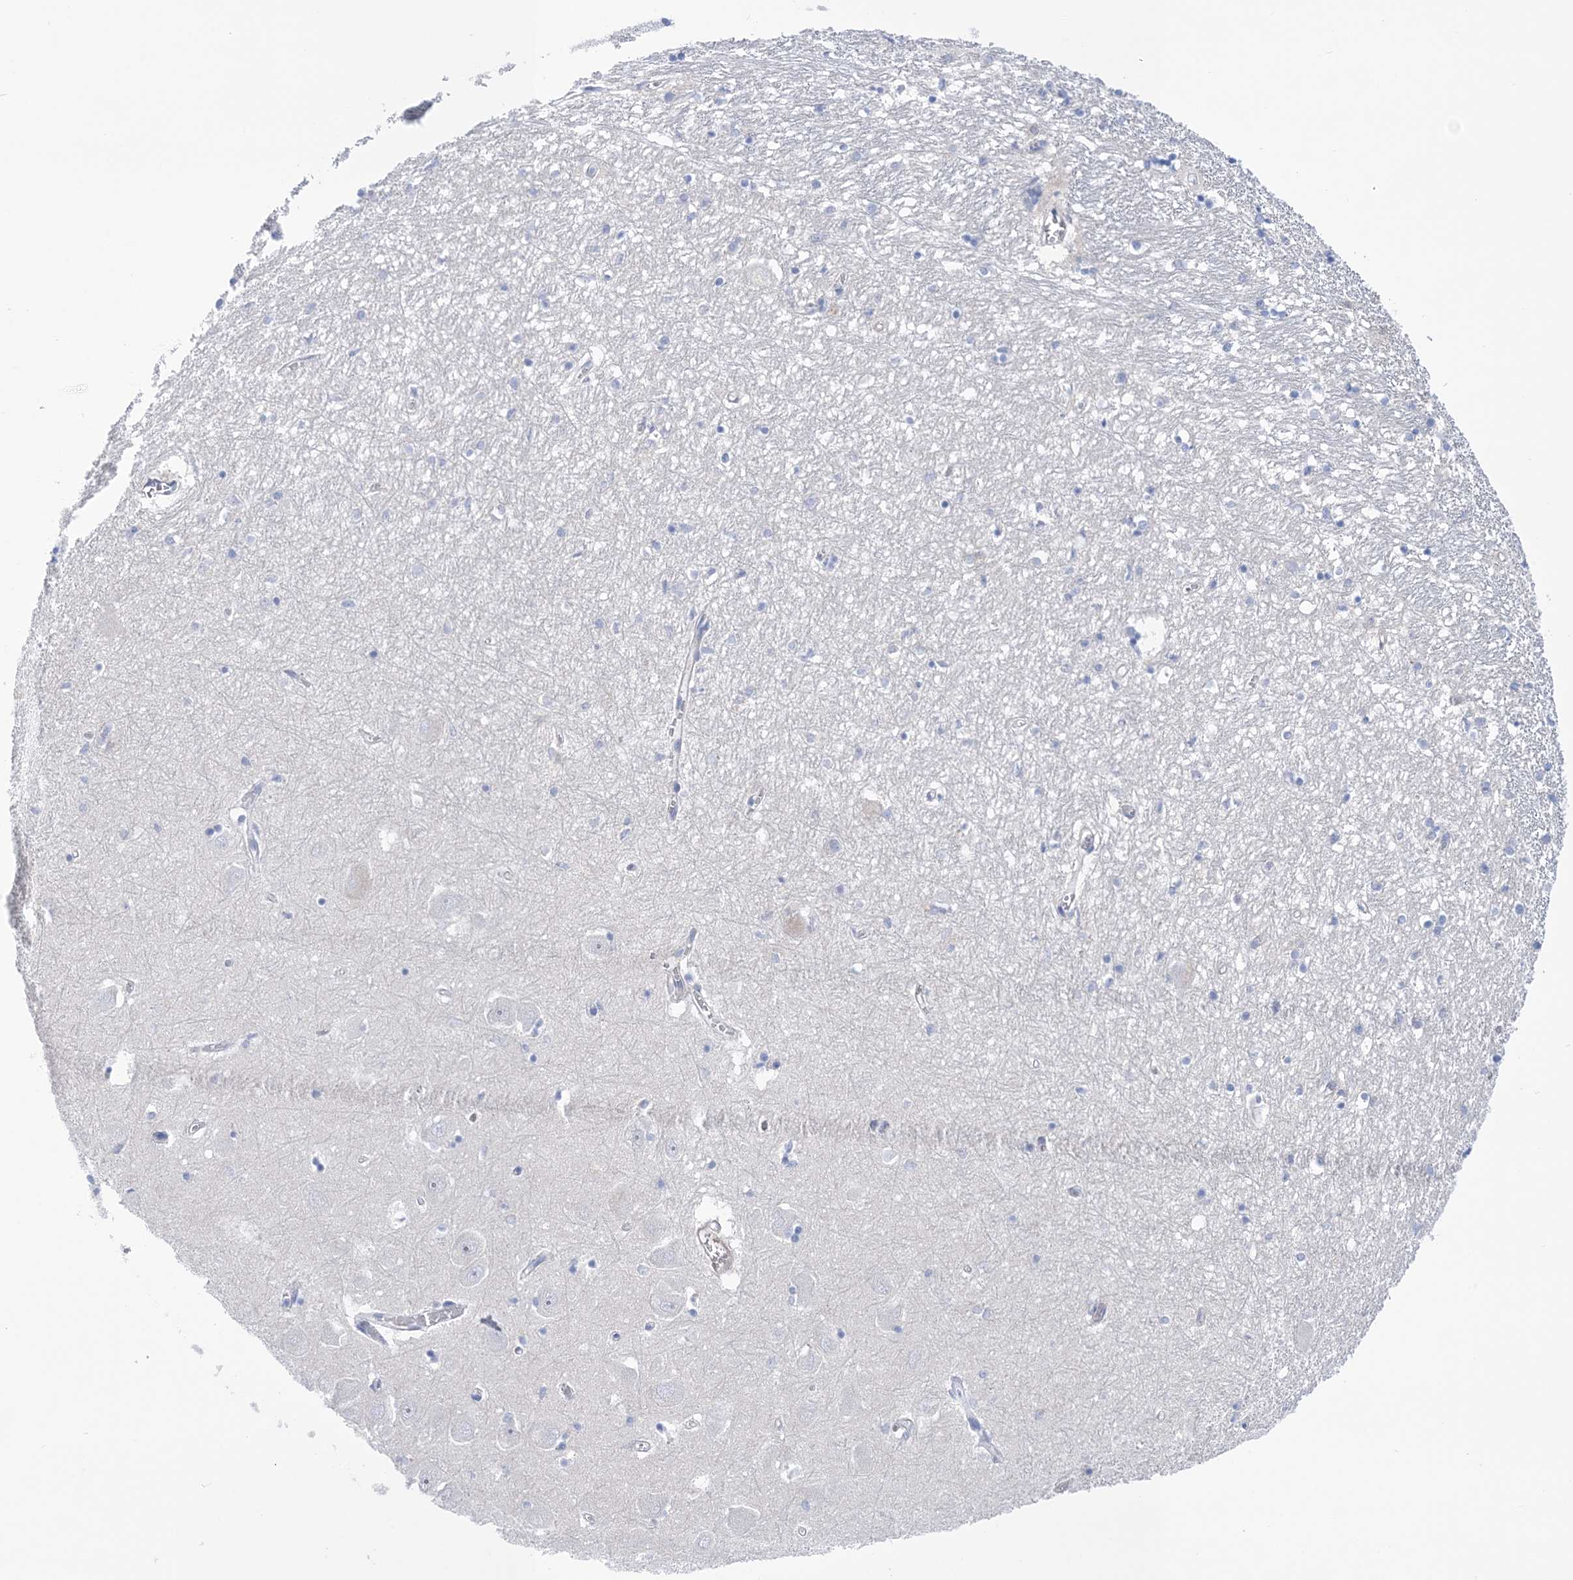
{"staining": {"intensity": "negative", "quantity": "none", "location": "none"}, "tissue": "hippocampus", "cell_type": "Glial cells", "image_type": "normal", "snomed": [{"axis": "morphology", "description": "Normal tissue, NOS"}, {"axis": "topography", "description": "Hippocampus"}], "caption": "This is a micrograph of IHC staining of normal hippocampus, which shows no staining in glial cells. (DAB (3,3'-diaminobenzidine) IHC, high magnification).", "gene": "WDR74", "patient": {"sex": "male", "age": 70}}